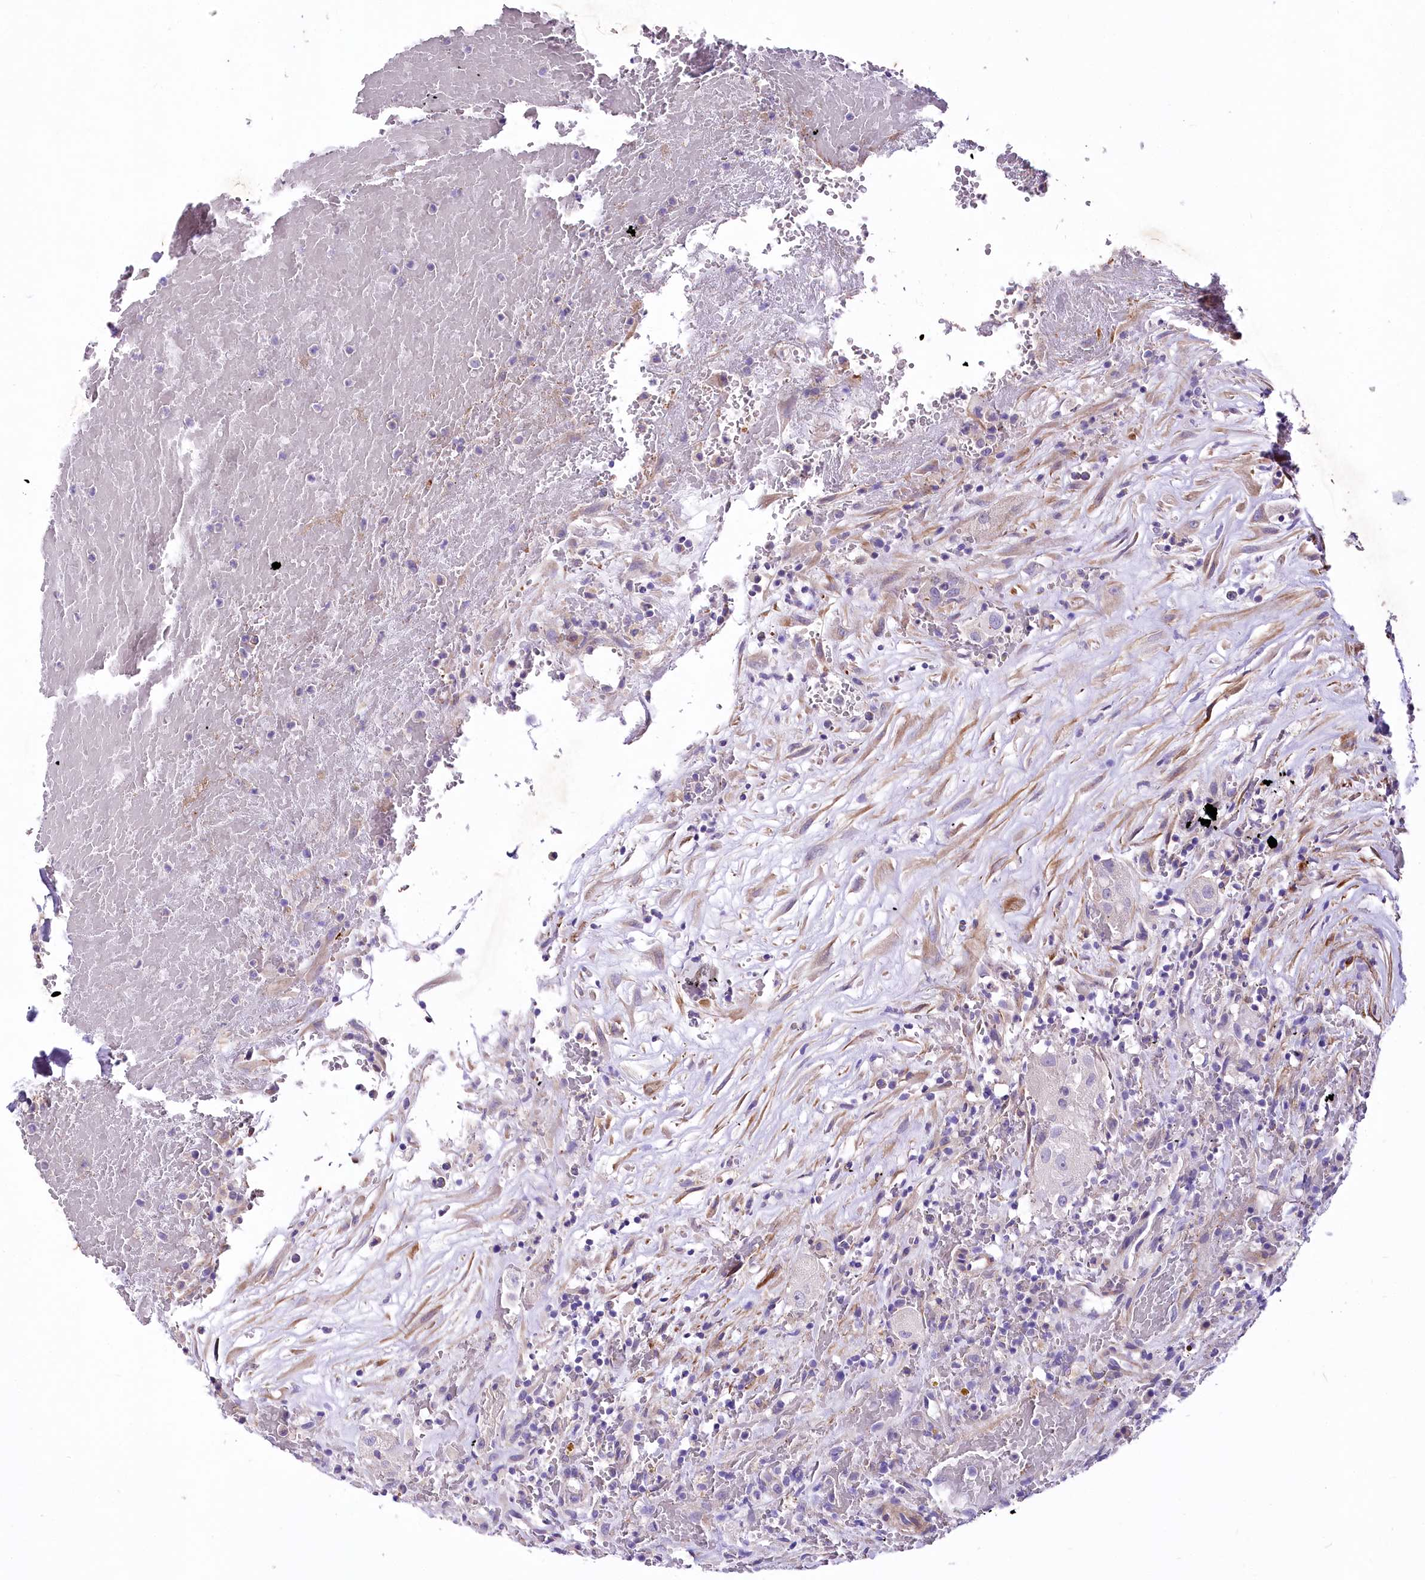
{"staining": {"intensity": "negative", "quantity": "none", "location": "none"}, "tissue": "thyroid cancer", "cell_type": "Tumor cells", "image_type": "cancer", "snomed": [{"axis": "morphology", "description": "Papillary adenocarcinoma, NOS"}, {"axis": "topography", "description": "Thyroid gland"}], "caption": "Protein analysis of thyroid papillary adenocarcinoma exhibits no significant expression in tumor cells.", "gene": "RDH16", "patient": {"sex": "male", "age": 77}}